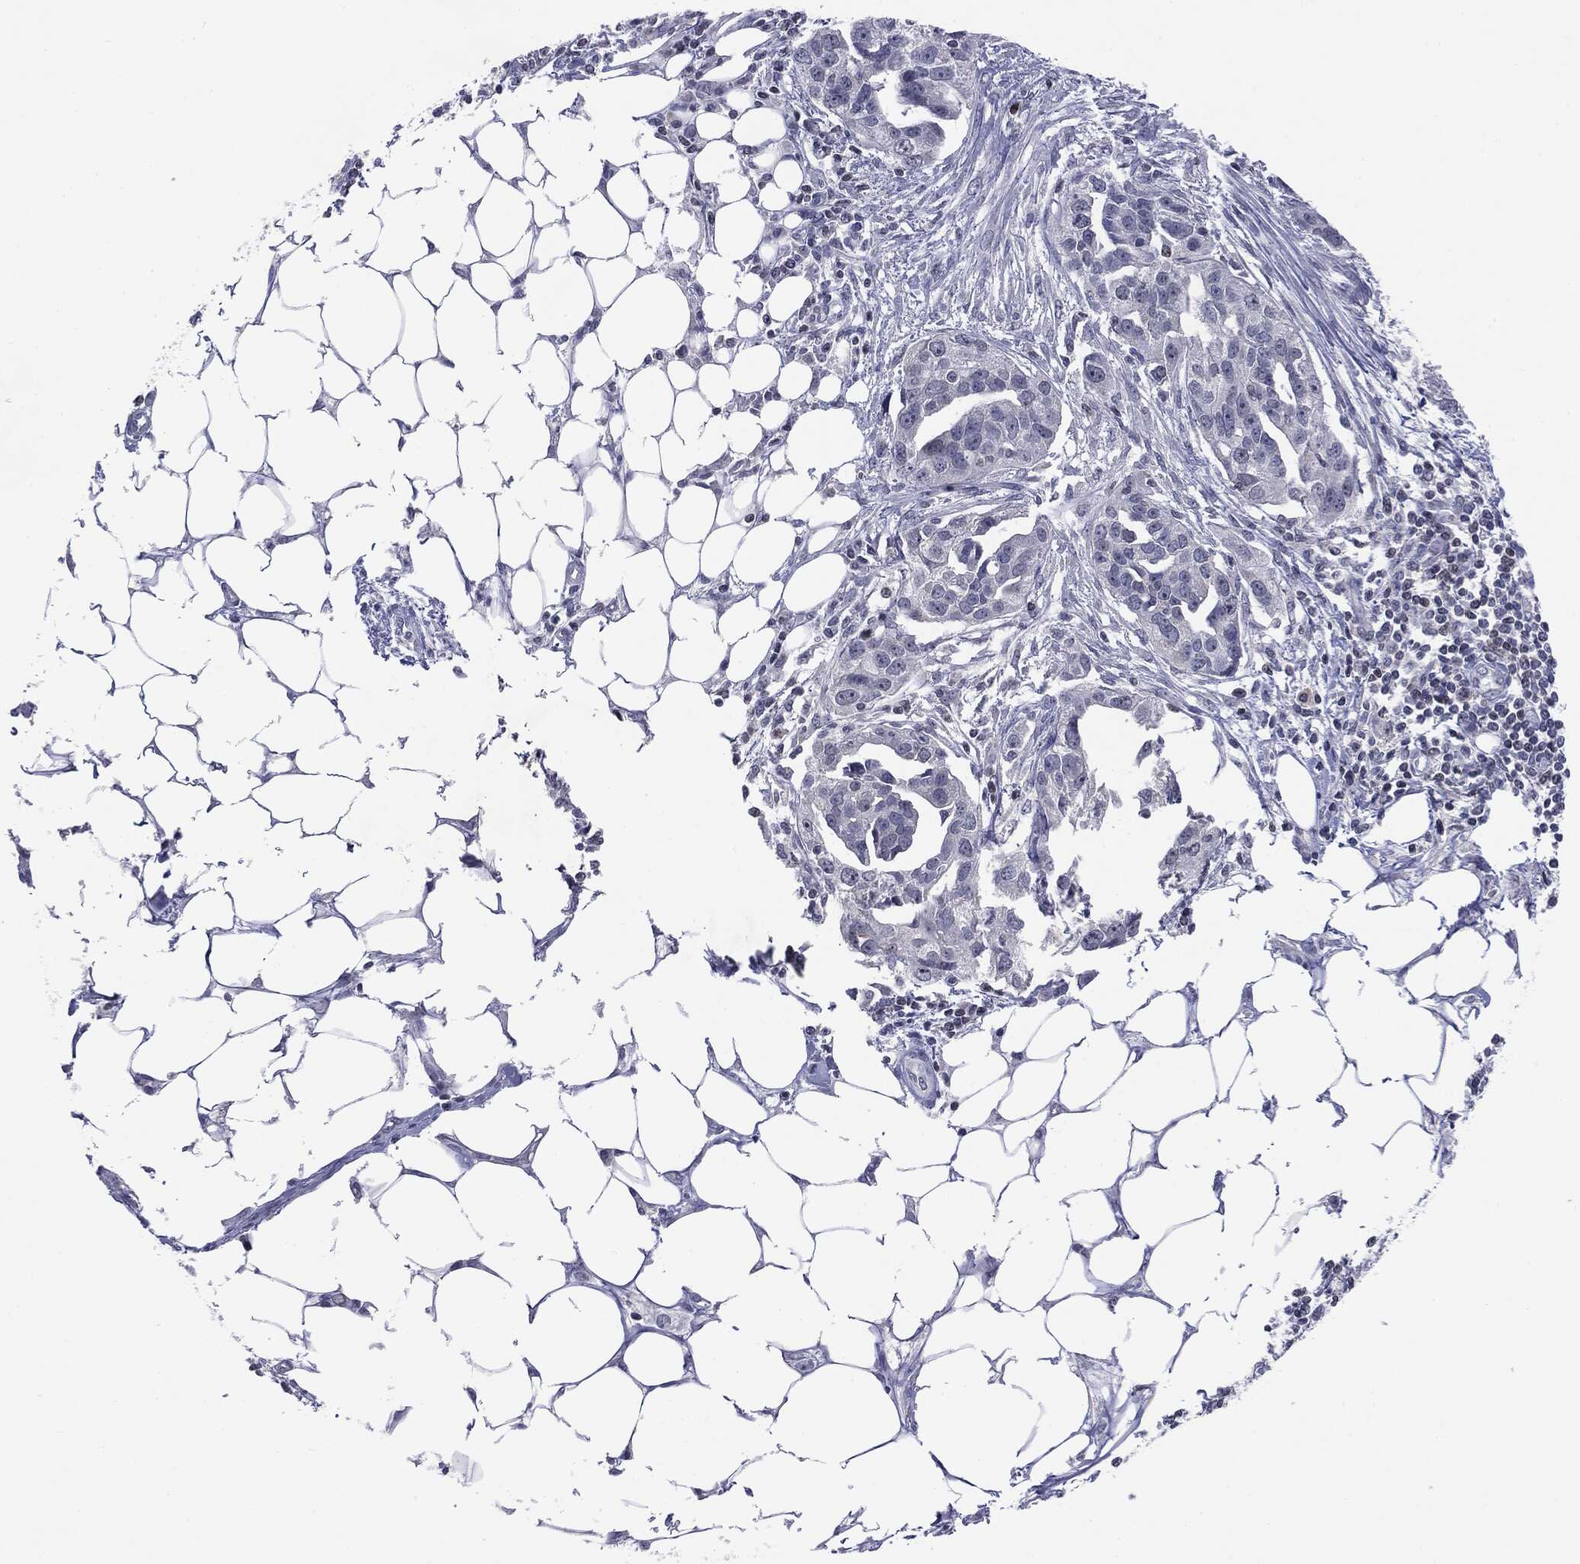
{"staining": {"intensity": "negative", "quantity": "none", "location": "none"}, "tissue": "ovarian cancer", "cell_type": "Tumor cells", "image_type": "cancer", "snomed": [{"axis": "morphology", "description": "Carcinoma, endometroid"}, {"axis": "morphology", "description": "Cystadenocarcinoma, serous, NOS"}, {"axis": "topography", "description": "Ovary"}], "caption": "Tumor cells are negative for protein expression in human endometroid carcinoma (ovarian).", "gene": "KIF2C", "patient": {"sex": "female", "age": 45}}